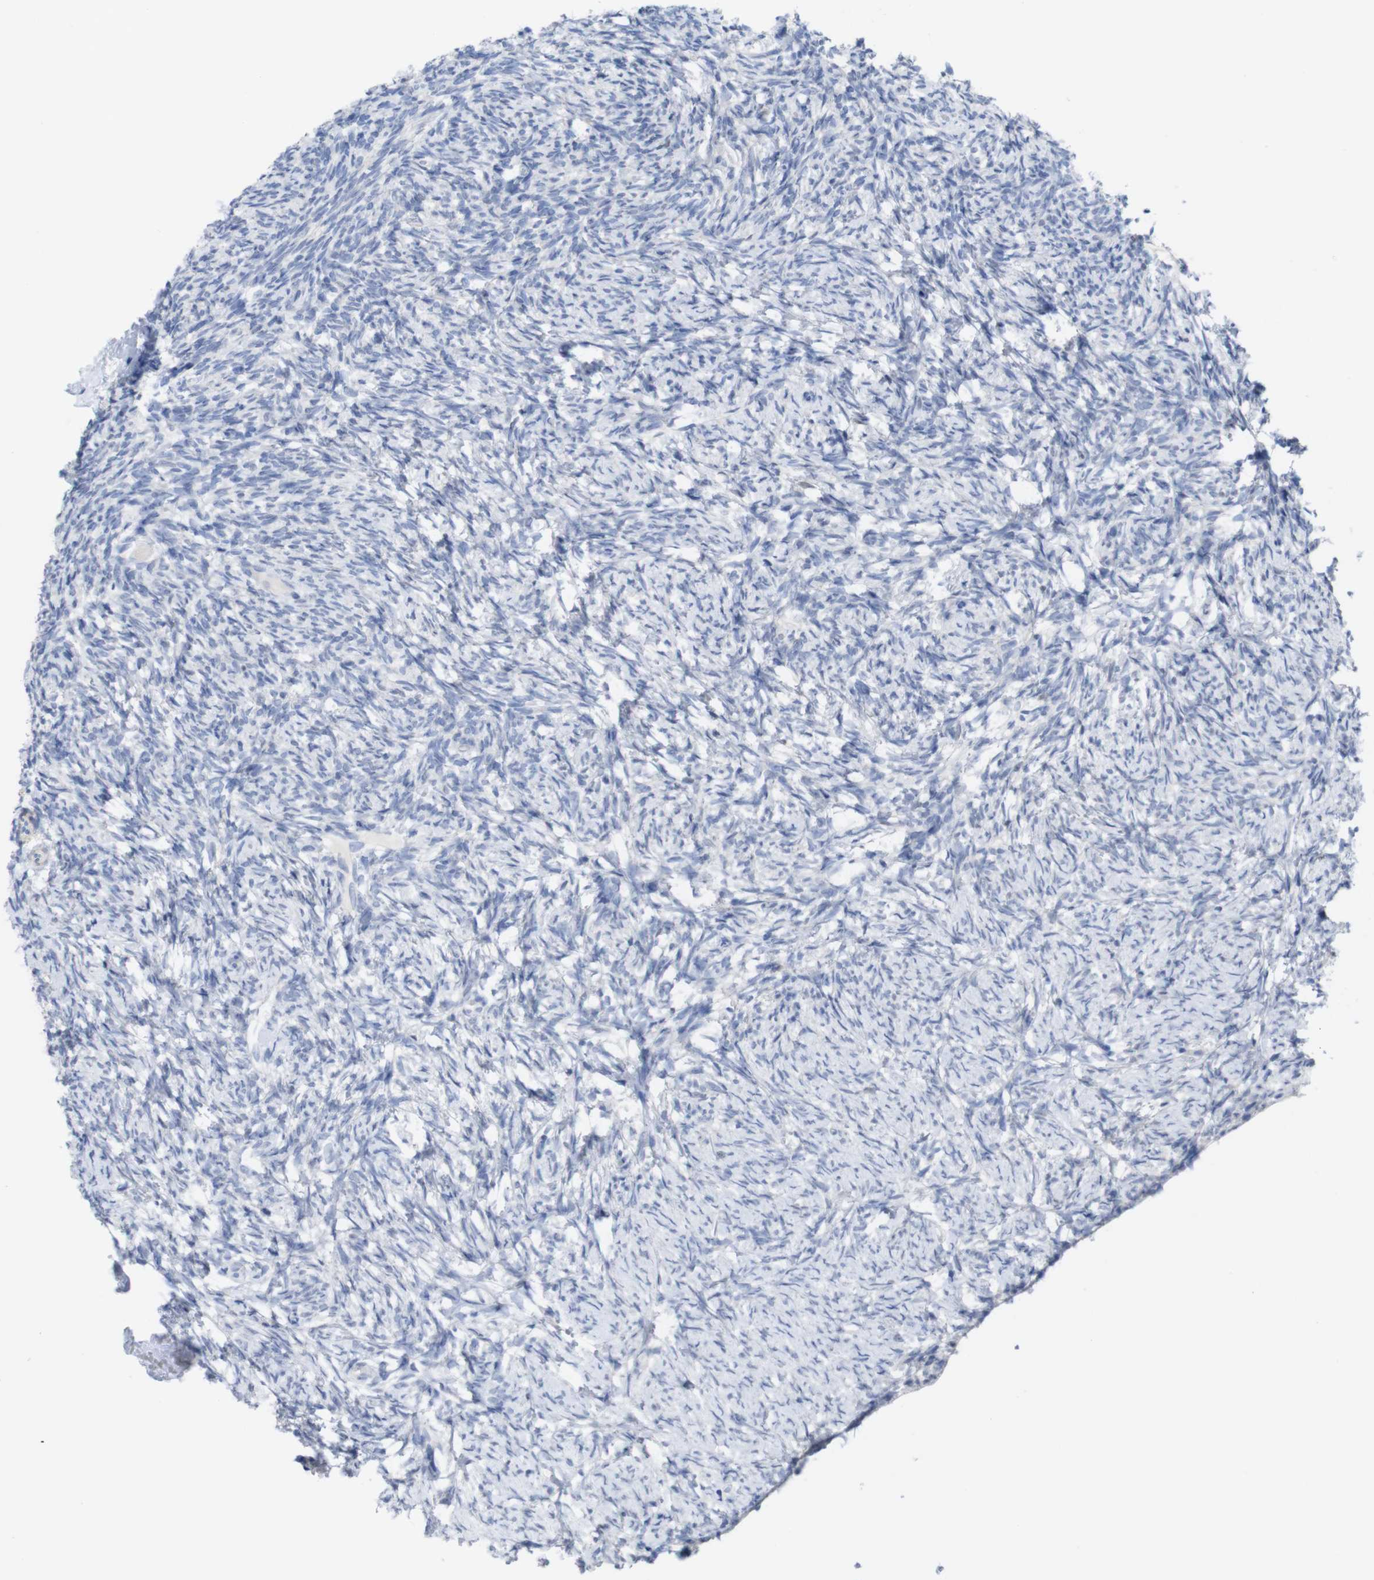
{"staining": {"intensity": "negative", "quantity": "none", "location": "none"}, "tissue": "ovary", "cell_type": "Ovarian stroma cells", "image_type": "normal", "snomed": [{"axis": "morphology", "description": "Normal tissue, NOS"}, {"axis": "topography", "description": "Ovary"}], "caption": "The micrograph shows no staining of ovarian stroma cells in normal ovary.", "gene": "PNMA1", "patient": {"sex": "female", "age": 60}}